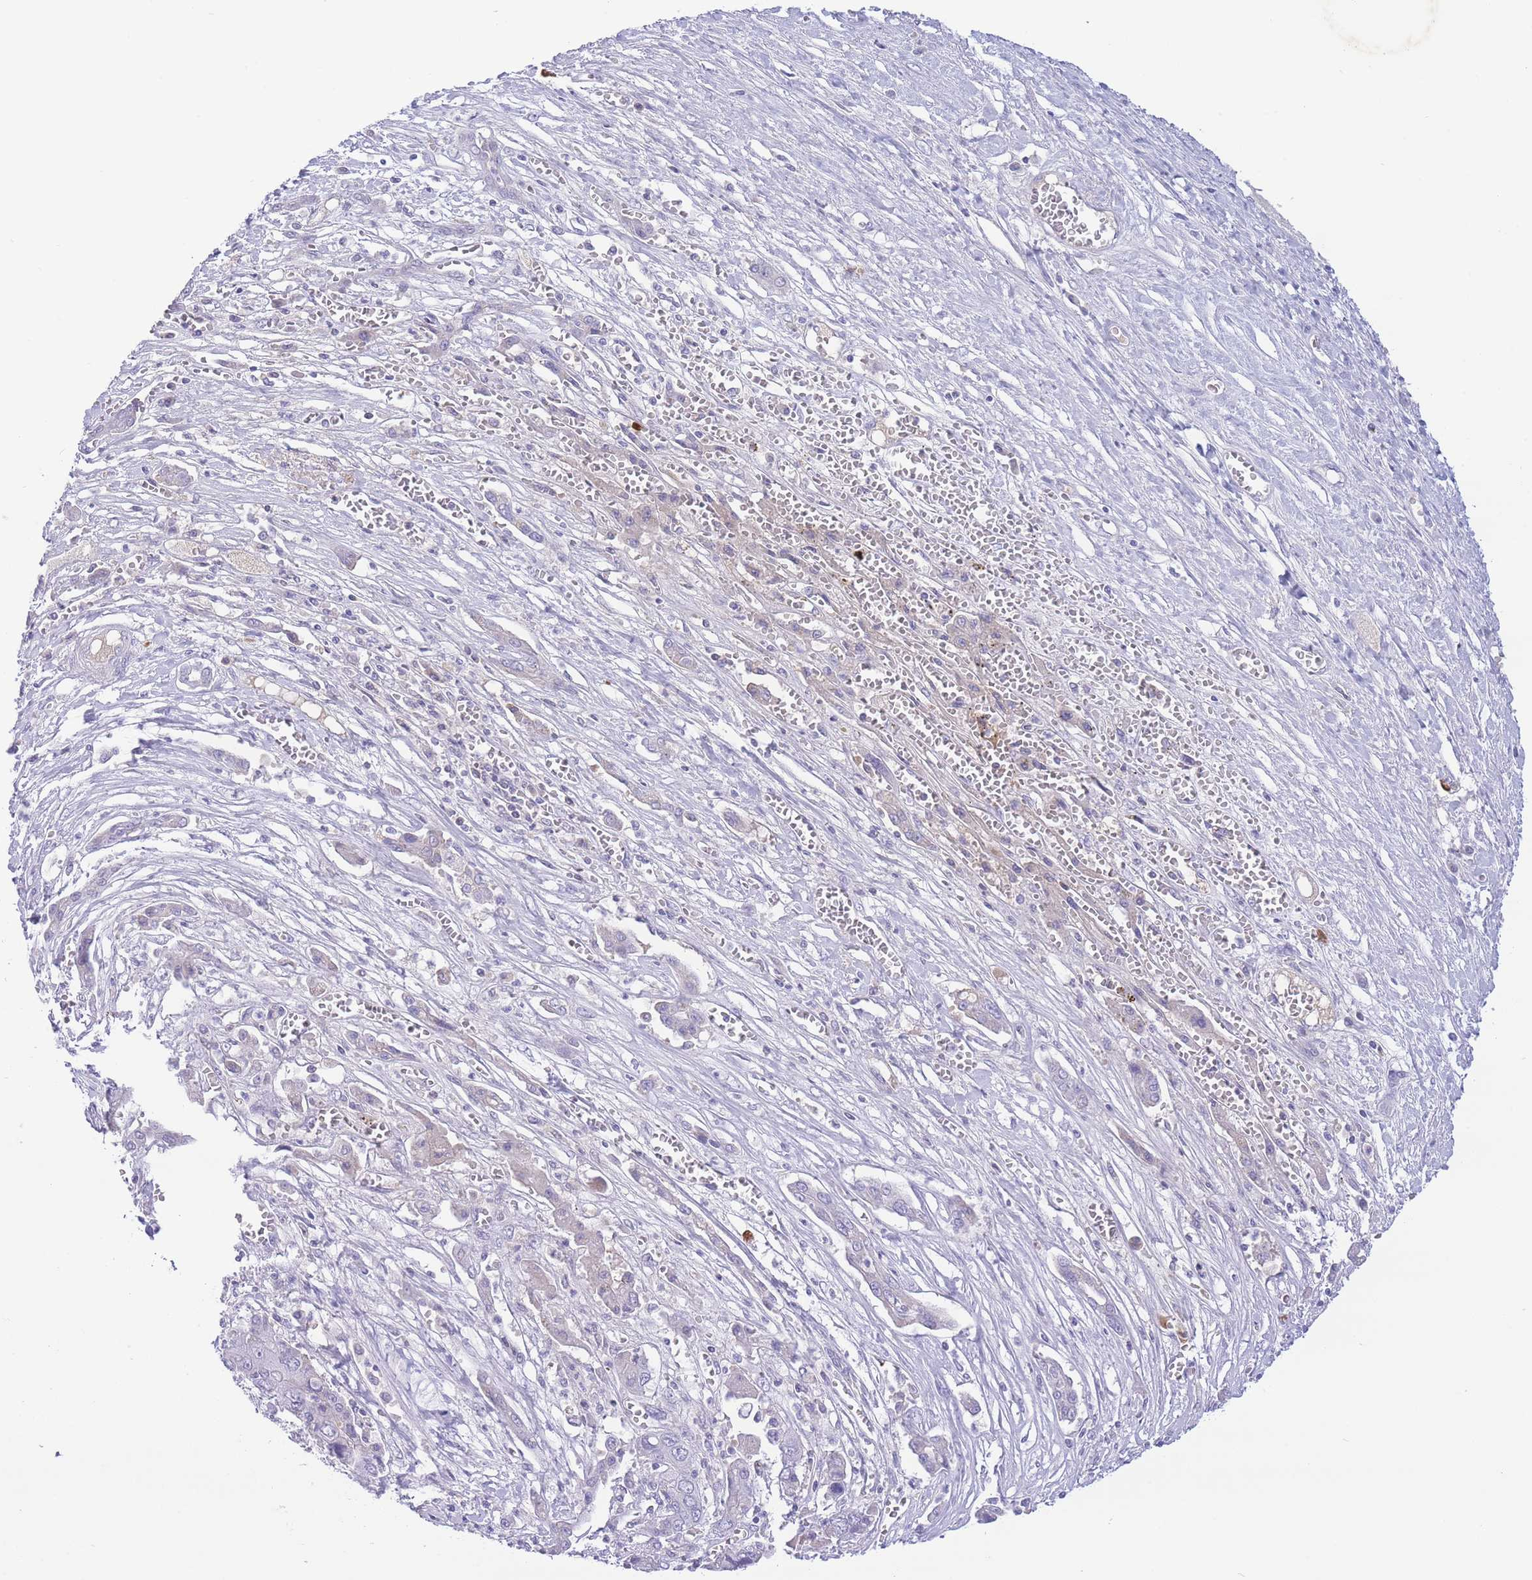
{"staining": {"intensity": "negative", "quantity": "none", "location": "none"}, "tissue": "liver cancer", "cell_type": "Tumor cells", "image_type": "cancer", "snomed": [{"axis": "morphology", "description": "Cholangiocarcinoma"}, {"axis": "topography", "description": "Liver"}], "caption": "Human liver cancer stained for a protein using immunohistochemistry shows no staining in tumor cells.", "gene": "ASAP3", "patient": {"sex": "male", "age": 67}}